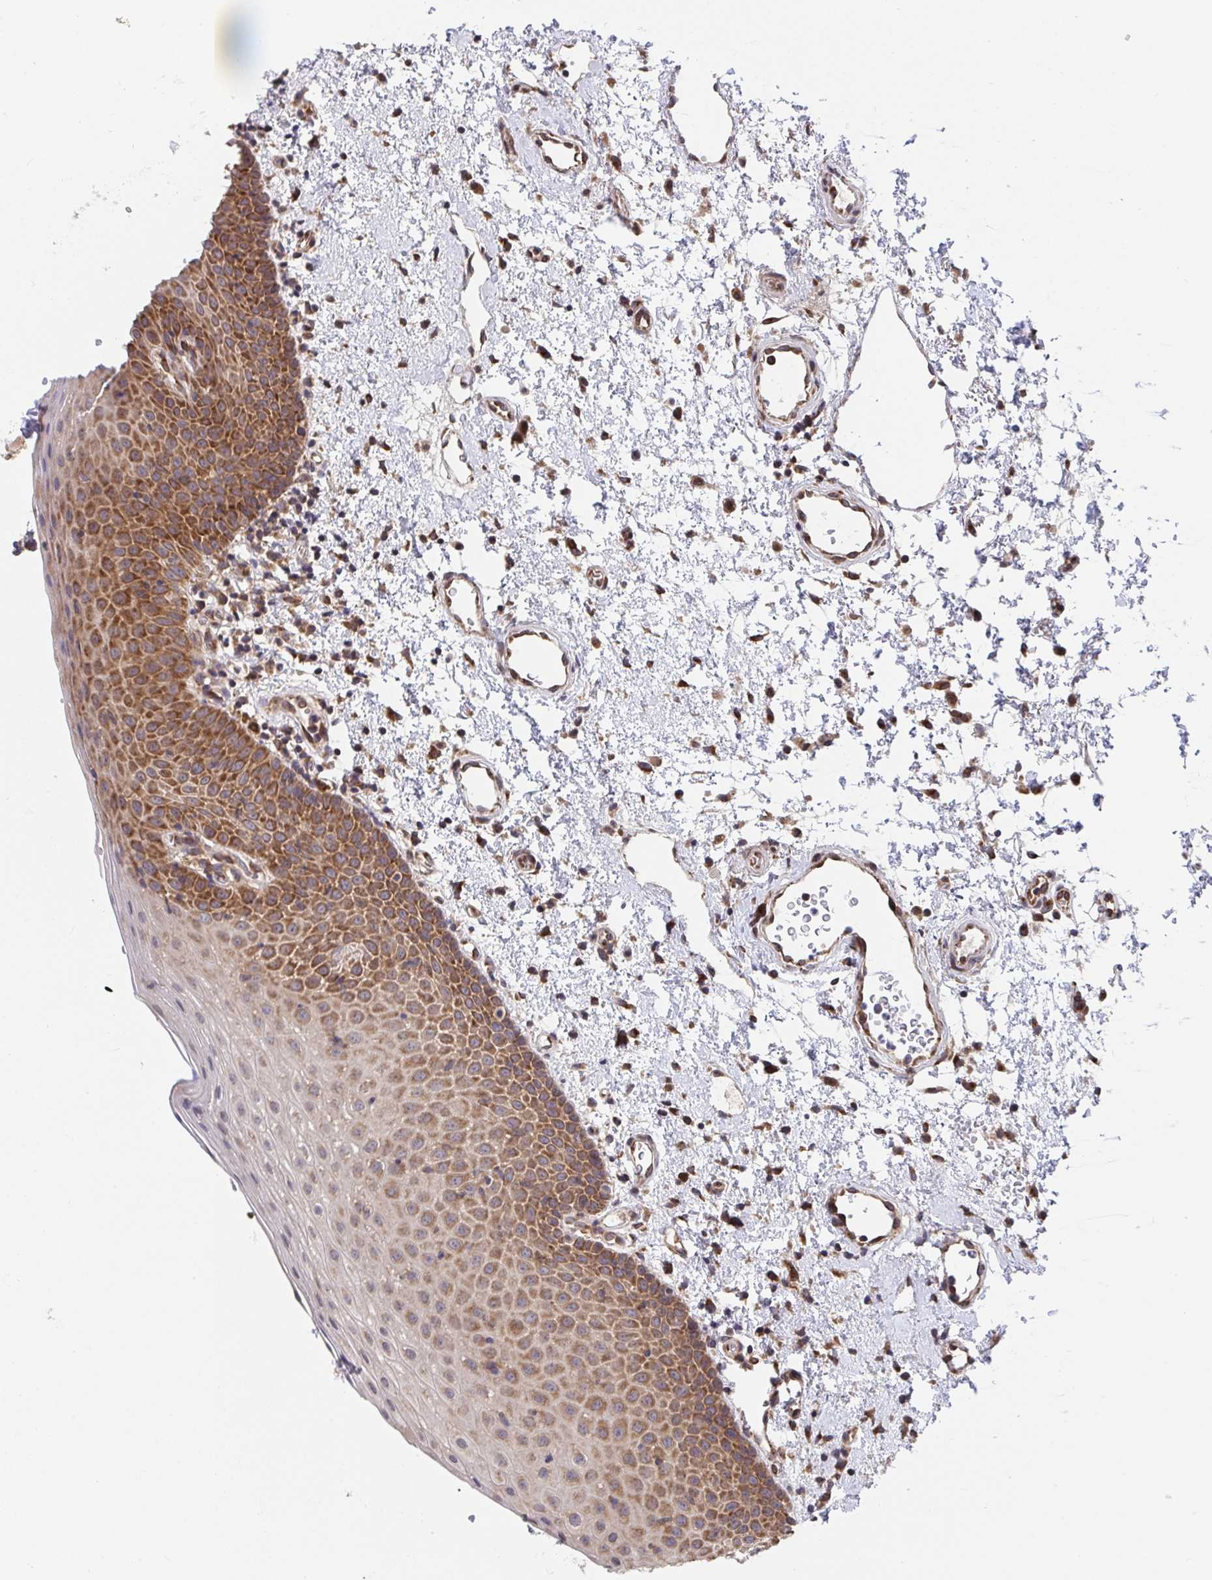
{"staining": {"intensity": "moderate", "quantity": ">75%", "location": "cytoplasmic/membranous"}, "tissue": "oral mucosa", "cell_type": "Squamous epithelial cells", "image_type": "normal", "snomed": [{"axis": "morphology", "description": "Normal tissue, NOS"}, {"axis": "topography", "description": "Oral tissue"}, {"axis": "topography", "description": "Head-Neck"}], "caption": "Benign oral mucosa demonstrates moderate cytoplasmic/membranous positivity in approximately >75% of squamous epithelial cells, visualized by immunohistochemistry. (brown staining indicates protein expression, while blue staining denotes nuclei).", "gene": "ATP5MJ", "patient": {"sex": "female", "age": 55}}